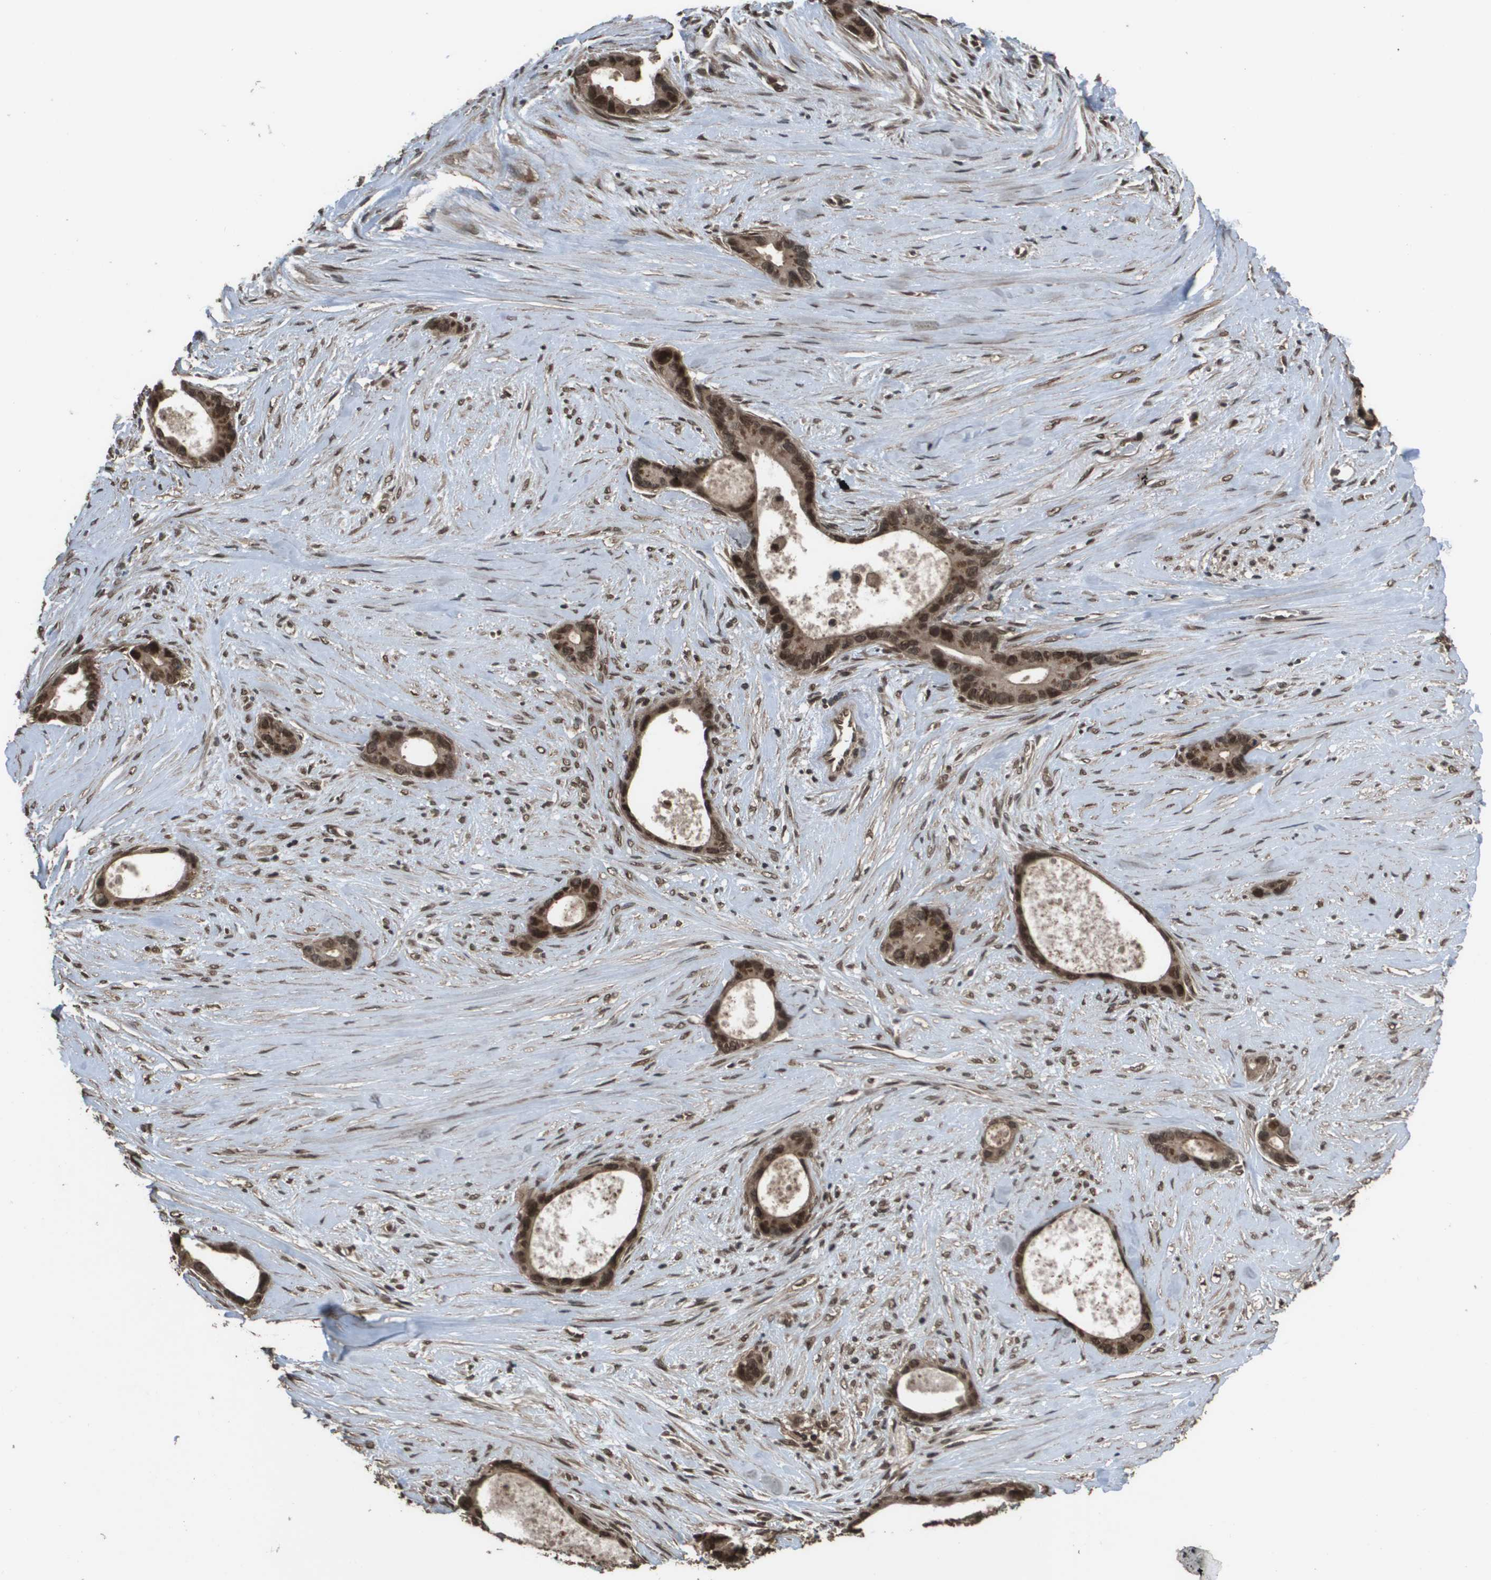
{"staining": {"intensity": "strong", "quantity": ">75%", "location": "cytoplasmic/membranous,nuclear"}, "tissue": "liver cancer", "cell_type": "Tumor cells", "image_type": "cancer", "snomed": [{"axis": "morphology", "description": "Cholangiocarcinoma"}, {"axis": "topography", "description": "Liver"}], "caption": "DAB immunohistochemical staining of human liver cancer (cholangiocarcinoma) shows strong cytoplasmic/membranous and nuclear protein positivity in about >75% of tumor cells.", "gene": "AXIN2", "patient": {"sex": "female", "age": 55}}